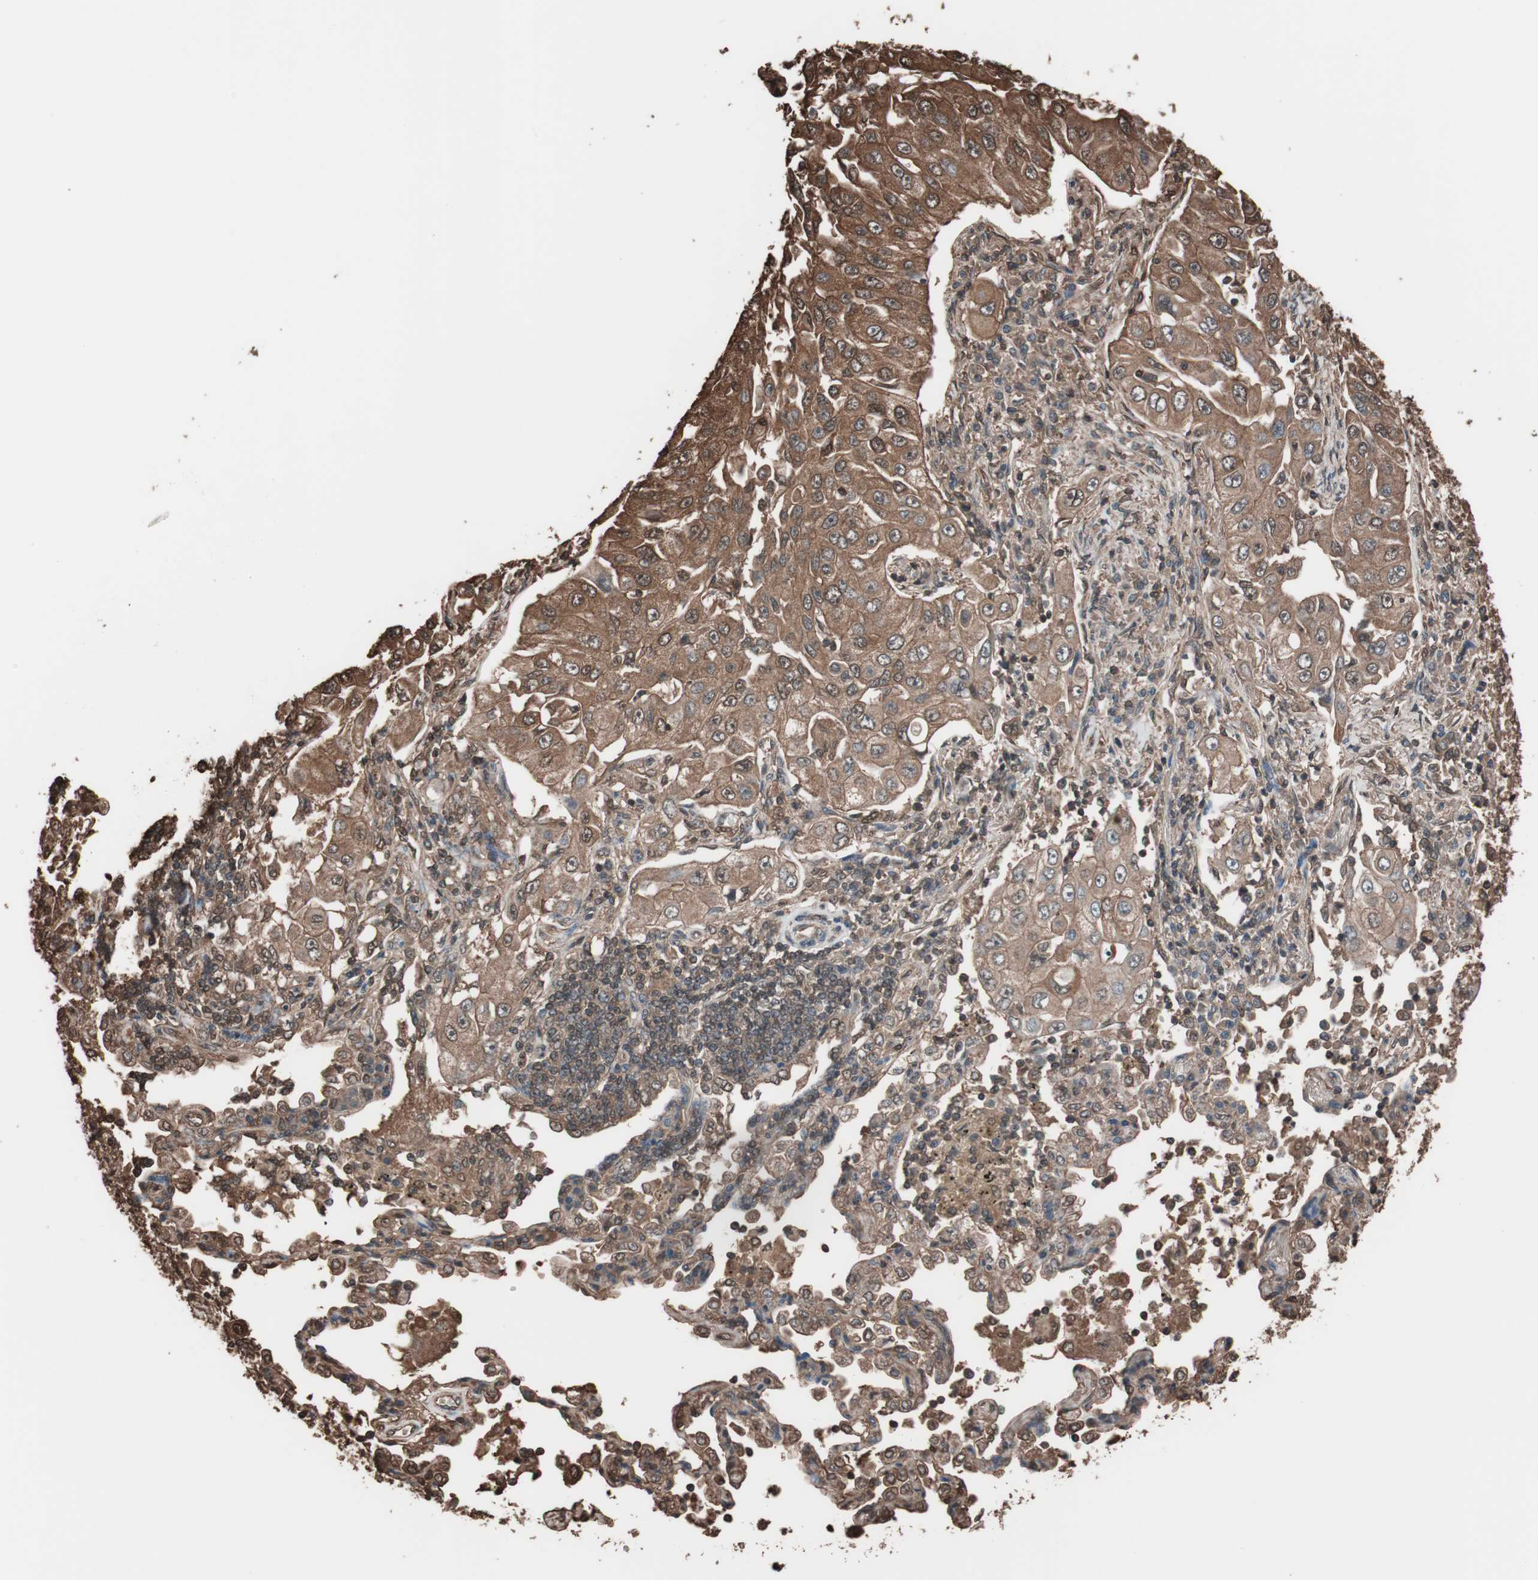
{"staining": {"intensity": "strong", "quantity": ">75%", "location": "cytoplasmic/membranous"}, "tissue": "lung cancer", "cell_type": "Tumor cells", "image_type": "cancer", "snomed": [{"axis": "morphology", "description": "Adenocarcinoma, NOS"}, {"axis": "topography", "description": "Lung"}], "caption": "IHC of human lung cancer (adenocarcinoma) reveals high levels of strong cytoplasmic/membranous positivity in approximately >75% of tumor cells. (DAB = brown stain, brightfield microscopy at high magnification).", "gene": "CALM2", "patient": {"sex": "male", "age": 84}}